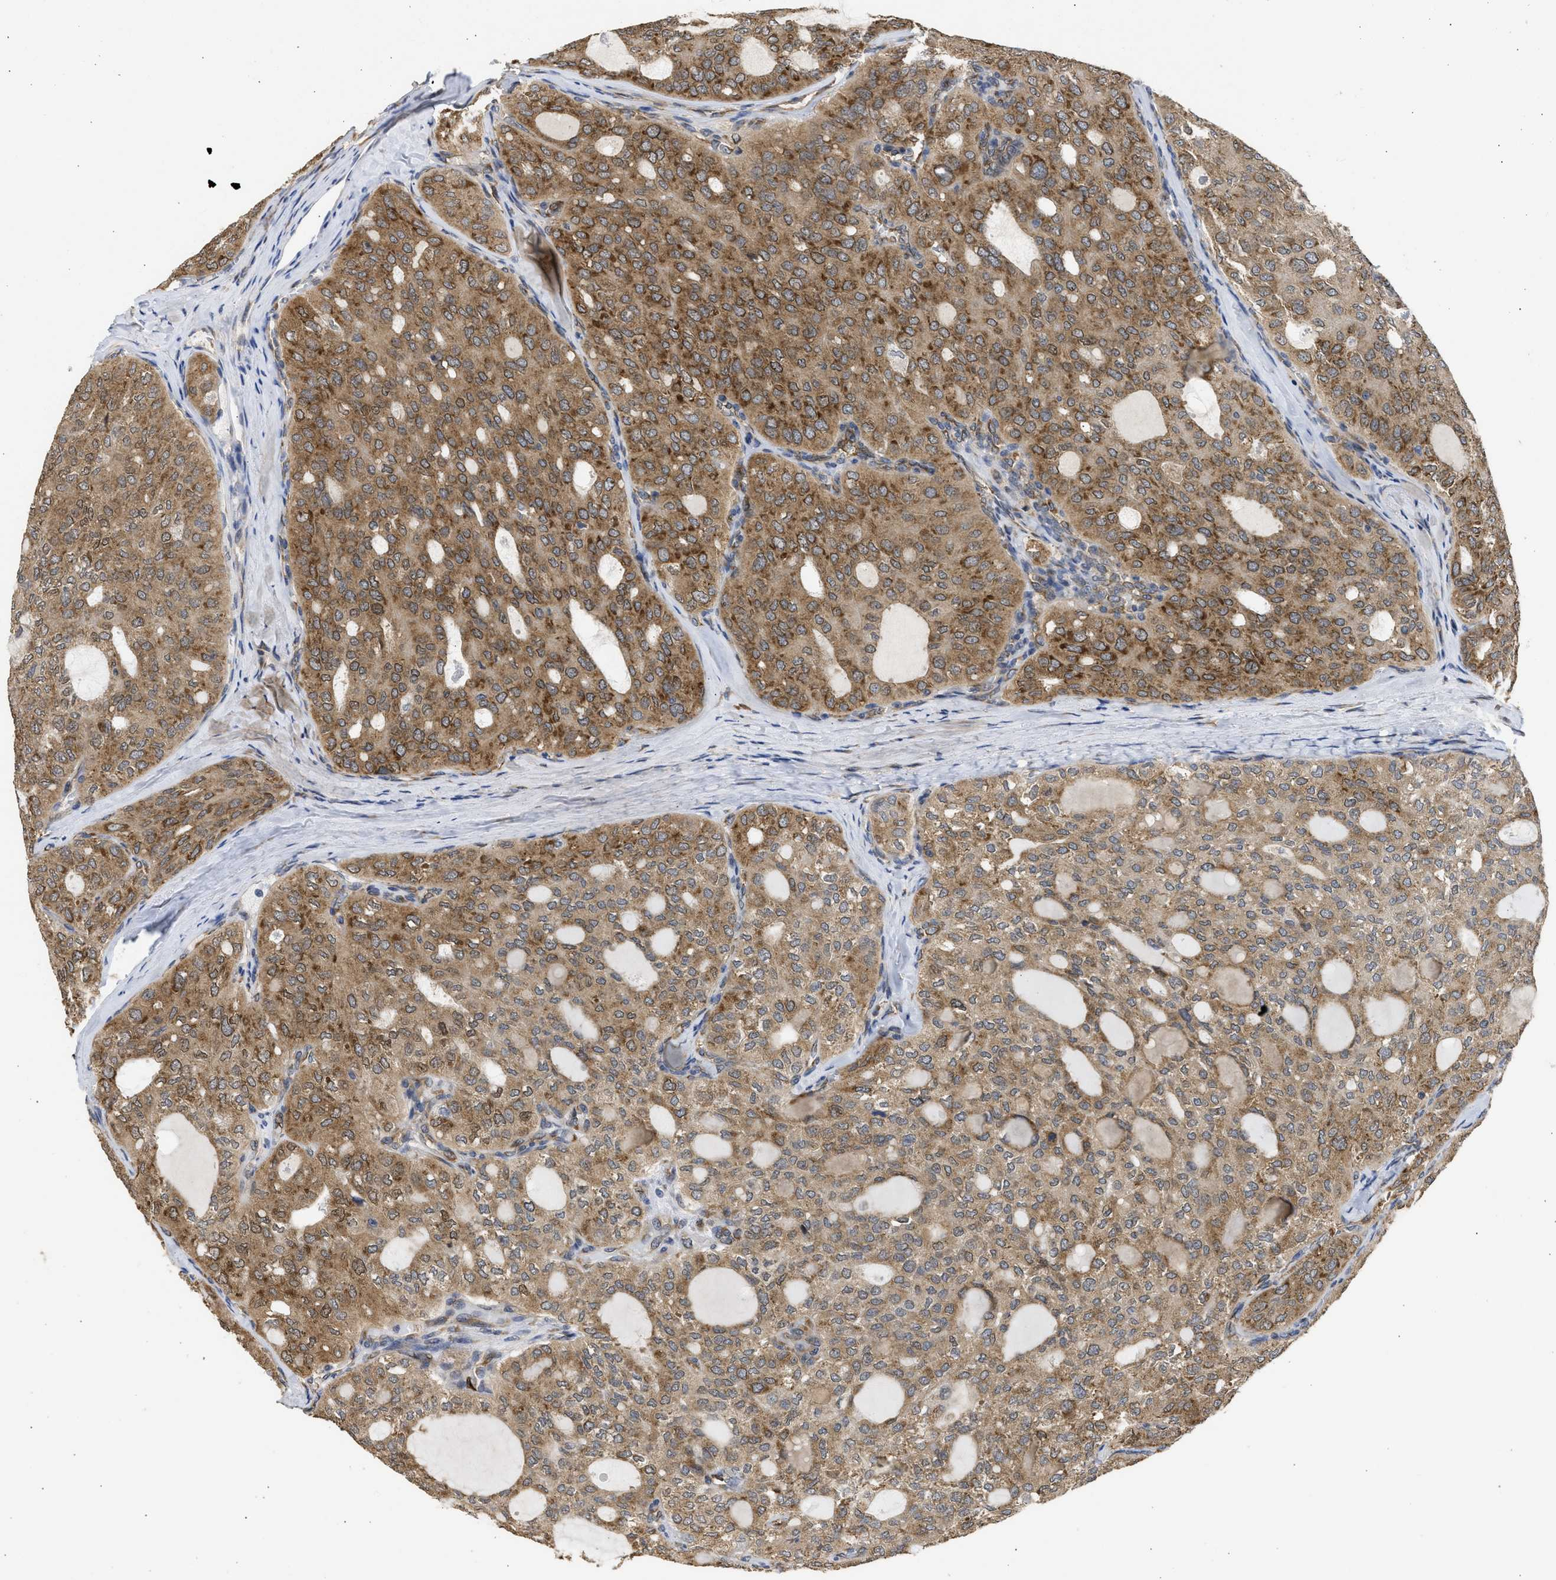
{"staining": {"intensity": "moderate", "quantity": "25%-75%", "location": "cytoplasmic/membranous"}, "tissue": "thyroid cancer", "cell_type": "Tumor cells", "image_type": "cancer", "snomed": [{"axis": "morphology", "description": "Follicular adenoma carcinoma, NOS"}, {"axis": "topography", "description": "Thyroid gland"}], "caption": "Immunohistochemical staining of thyroid follicular adenoma carcinoma exhibits moderate cytoplasmic/membranous protein positivity in about 25%-75% of tumor cells.", "gene": "DNAJC1", "patient": {"sex": "male", "age": 75}}